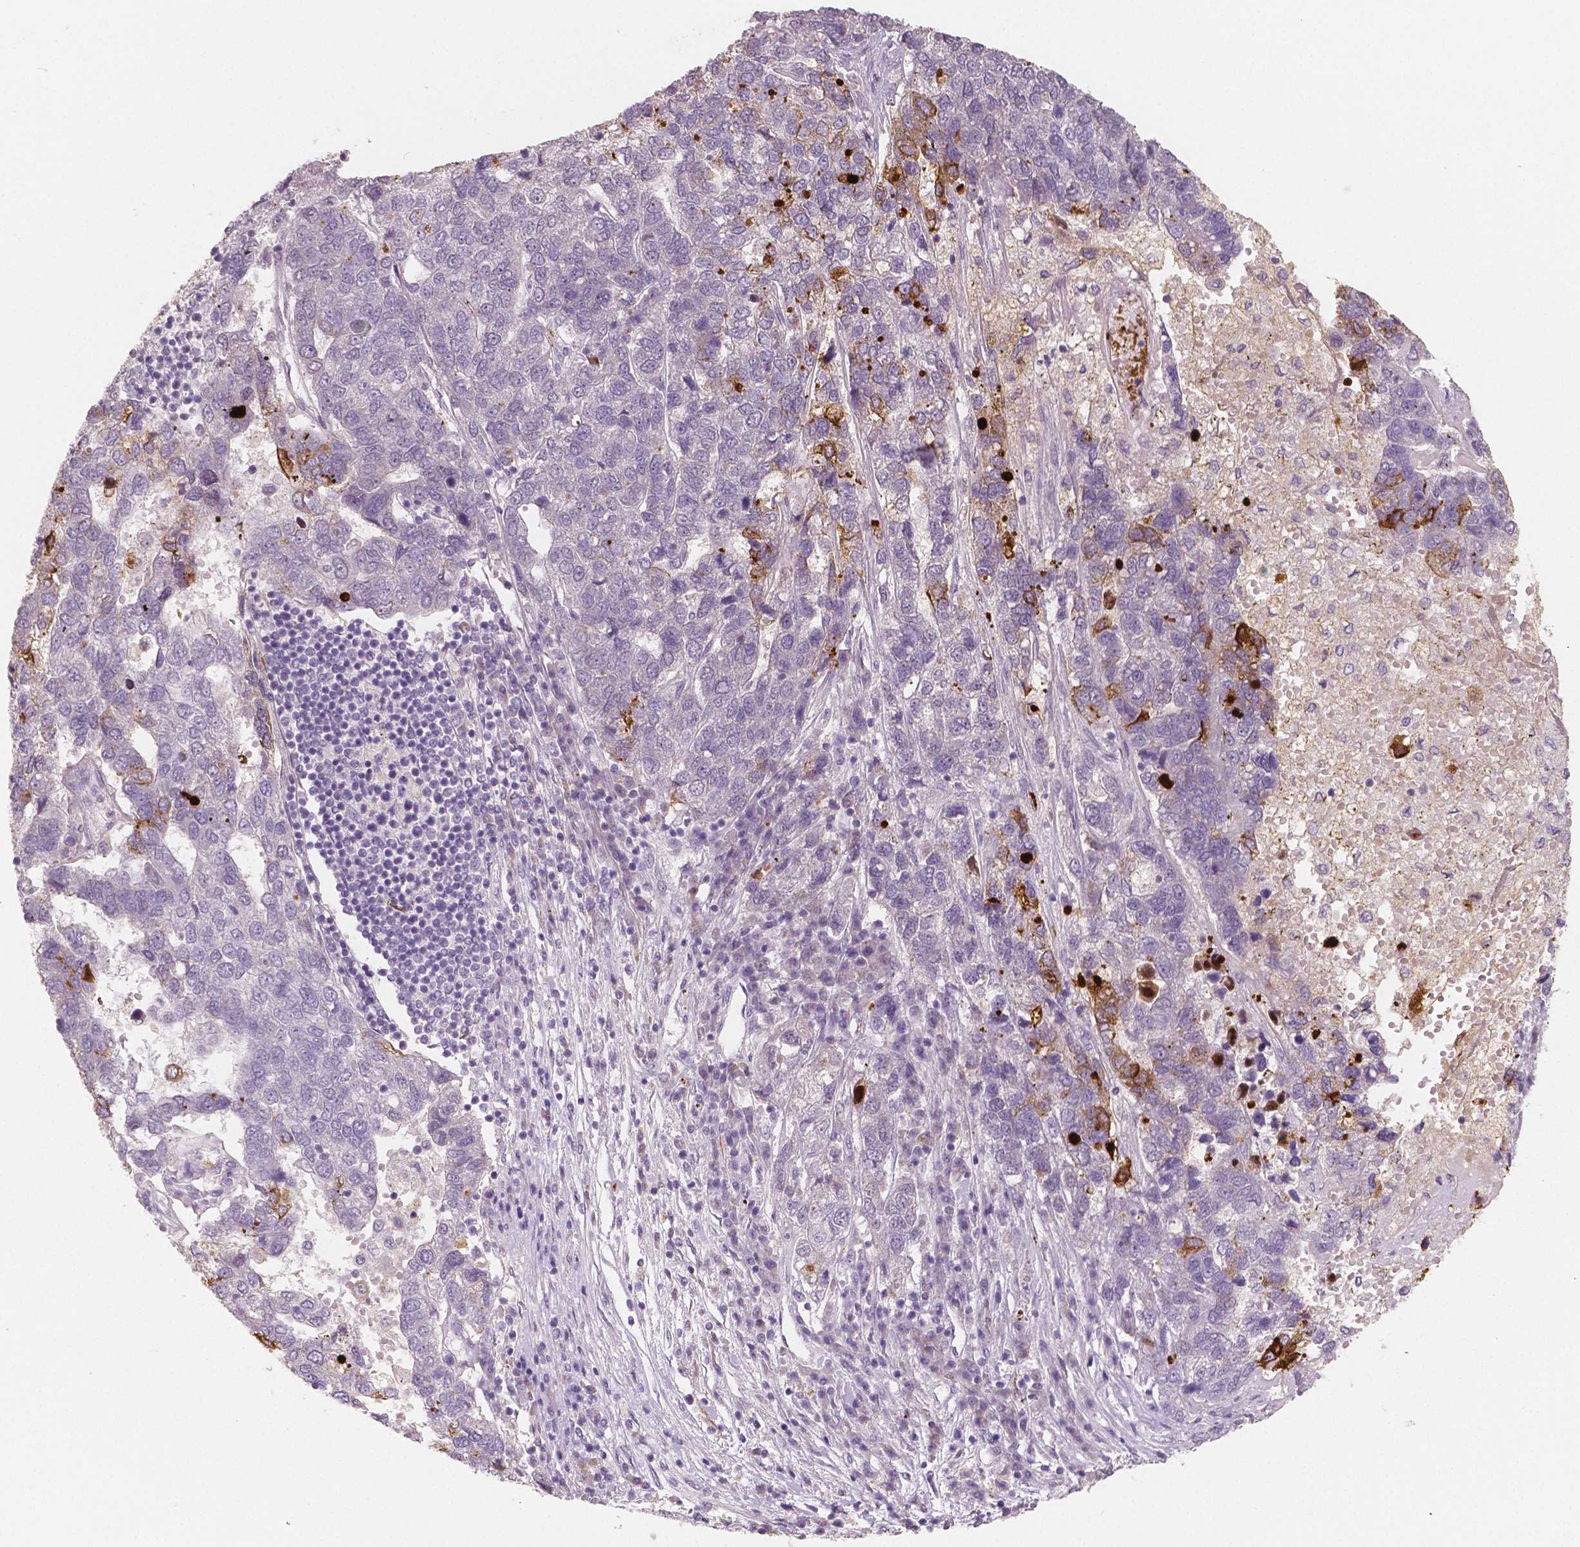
{"staining": {"intensity": "moderate", "quantity": "<25%", "location": "cytoplasmic/membranous"}, "tissue": "pancreatic cancer", "cell_type": "Tumor cells", "image_type": "cancer", "snomed": [{"axis": "morphology", "description": "Adenocarcinoma, NOS"}, {"axis": "topography", "description": "Pancreas"}], "caption": "Adenocarcinoma (pancreatic) stained with a protein marker displays moderate staining in tumor cells.", "gene": "APOA4", "patient": {"sex": "female", "age": 61}}